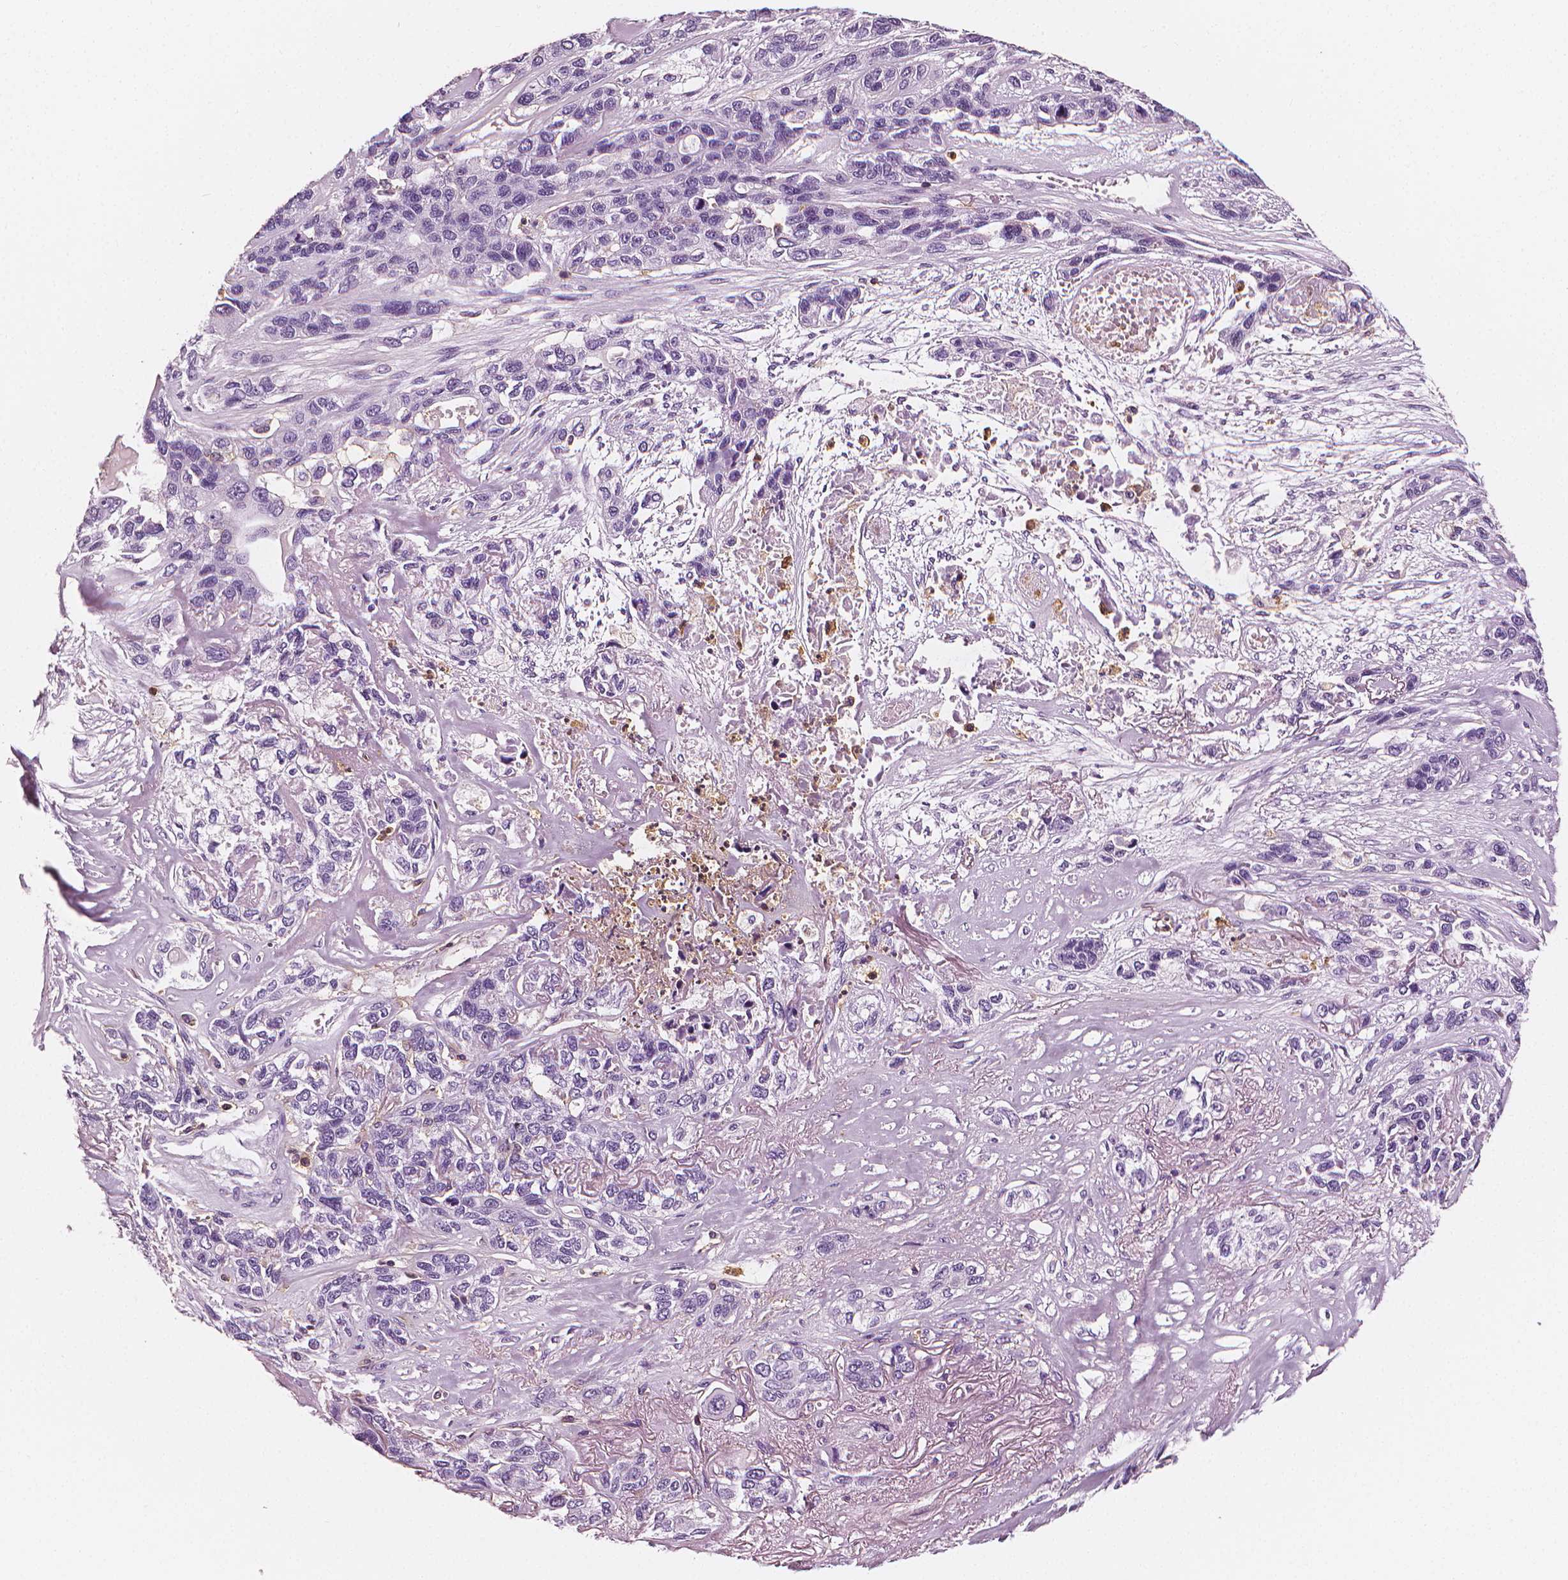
{"staining": {"intensity": "negative", "quantity": "none", "location": "none"}, "tissue": "lung cancer", "cell_type": "Tumor cells", "image_type": "cancer", "snomed": [{"axis": "morphology", "description": "Squamous cell carcinoma, NOS"}, {"axis": "topography", "description": "Lung"}], "caption": "Image shows no significant protein expression in tumor cells of squamous cell carcinoma (lung).", "gene": "PTPRC", "patient": {"sex": "female", "age": 70}}